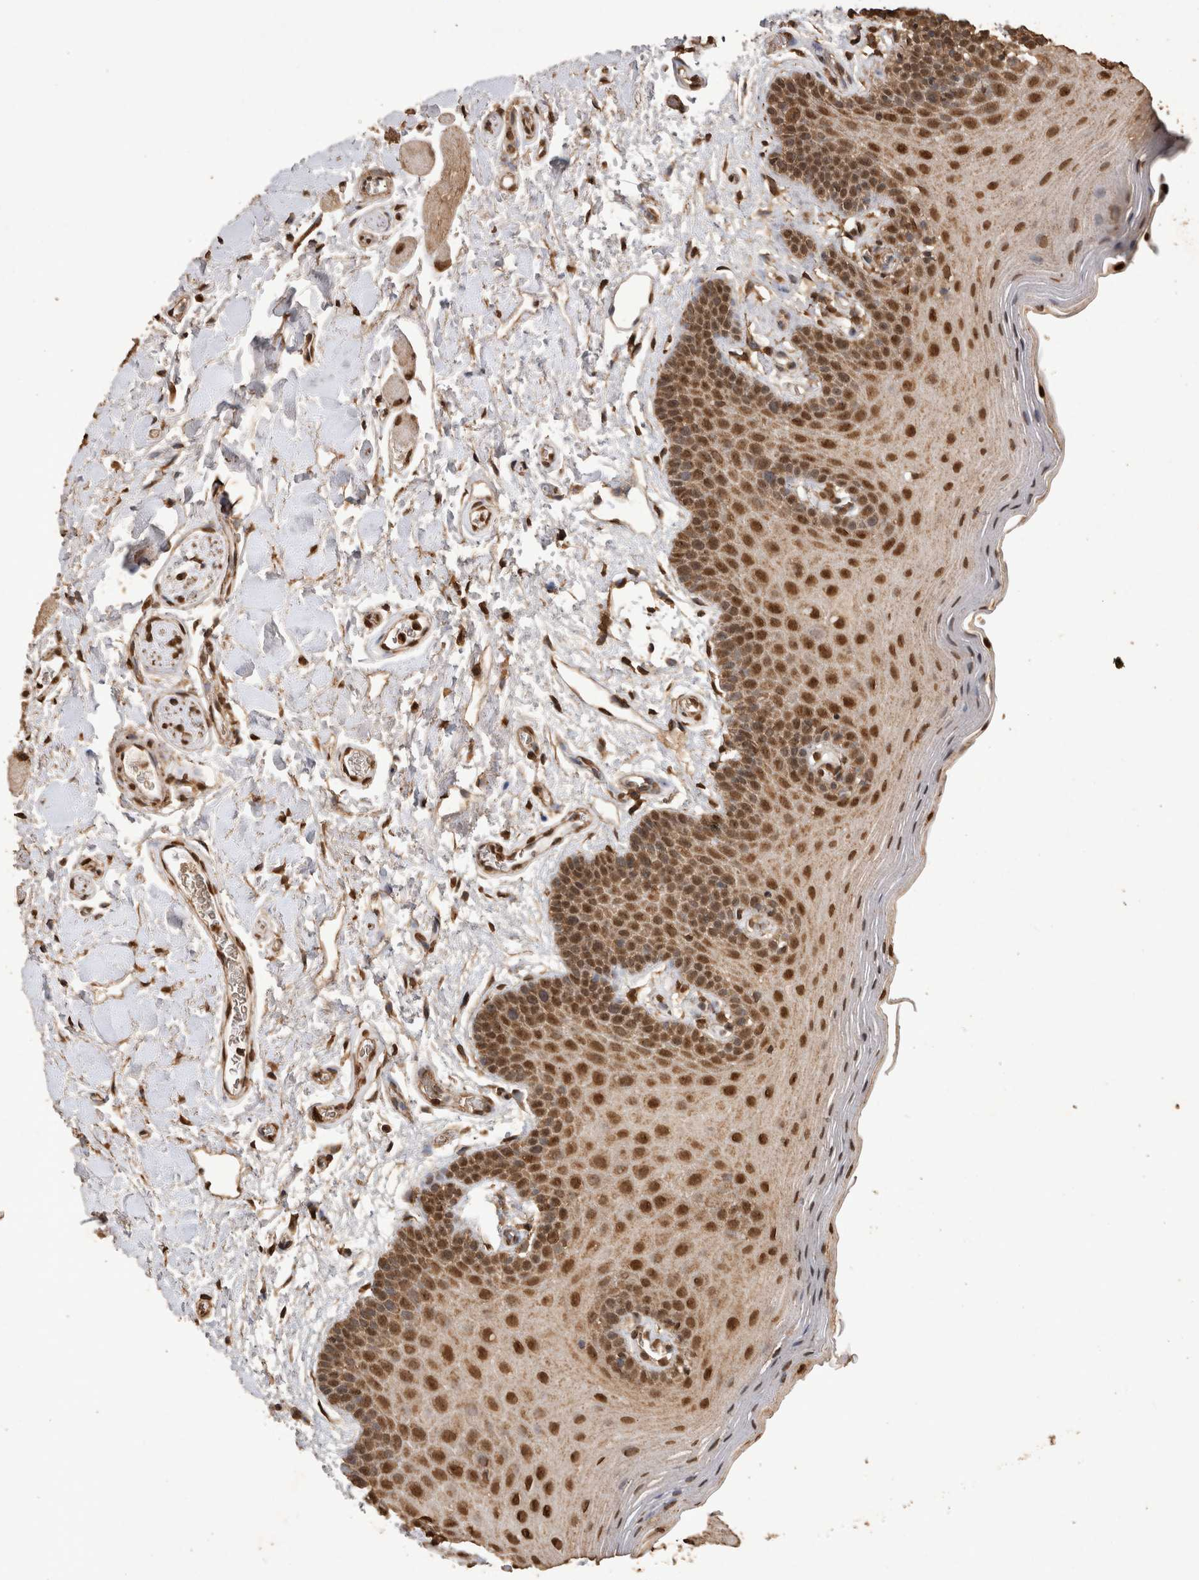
{"staining": {"intensity": "strong", "quantity": ">75%", "location": "nuclear"}, "tissue": "oral mucosa", "cell_type": "Squamous epithelial cells", "image_type": "normal", "snomed": [{"axis": "morphology", "description": "Normal tissue, NOS"}, {"axis": "topography", "description": "Oral tissue"}], "caption": "Protein expression by immunohistochemistry (IHC) displays strong nuclear positivity in about >75% of squamous epithelial cells in benign oral mucosa.", "gene": "OAS2", "patient": {"sex": "male", "age": 62}}